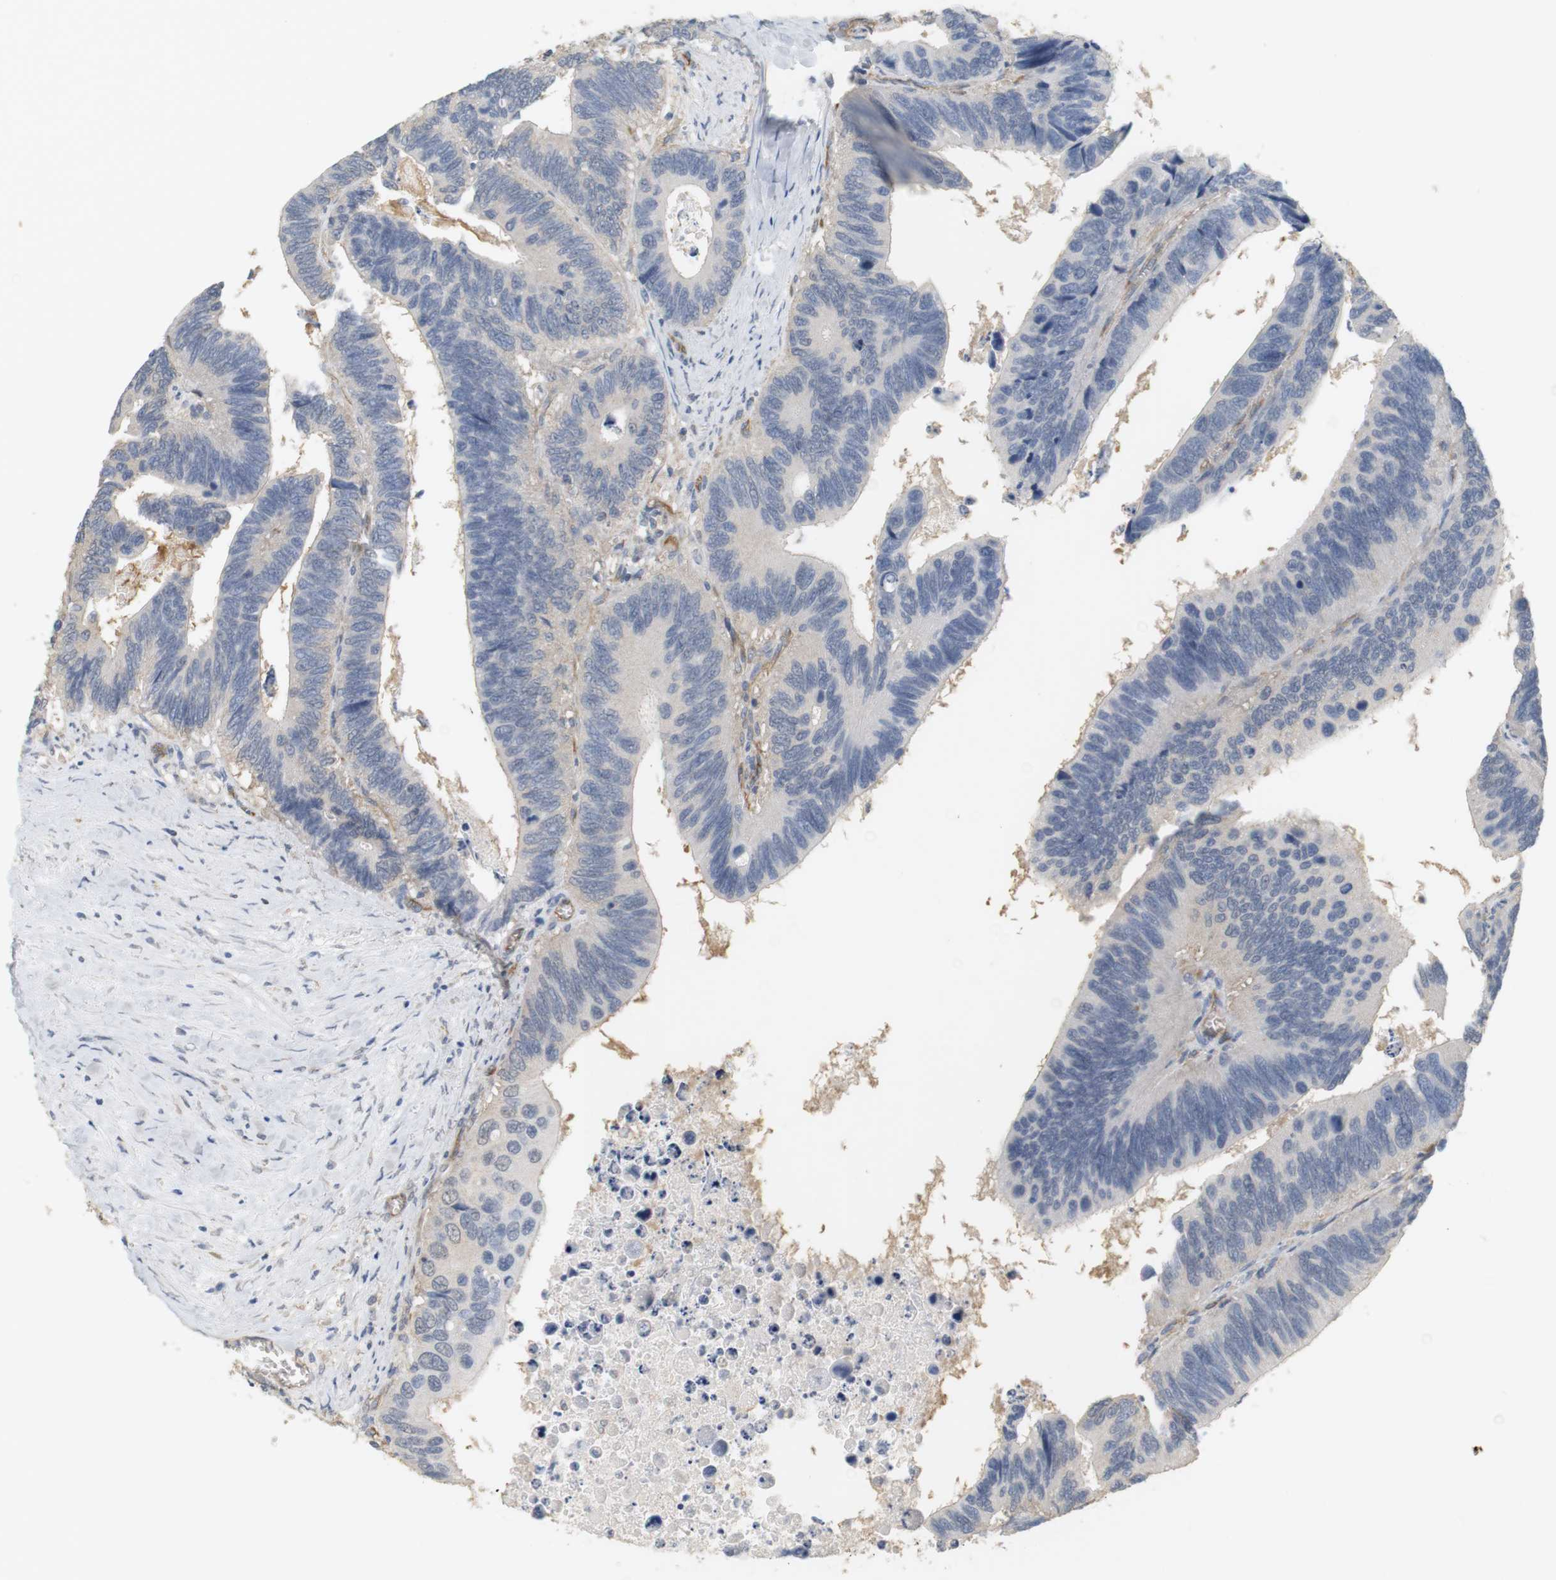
{"staining": {"intensity": "negative", "quantity": "none", "location": "none"}, "tissue": "colorectal cancer", "cell_type": "Tumor cells", "image_type": "cancer", "snomed": [{"axis": "morphology", "description": "Adenocarcinoma, NOS"}, {"axis": "topography", "description": "Colon"}], "caption": "This is an immunohistochemistry photomicrograph of adenocarcinoma (colorectal). There is no expression in tumor cells.", "gene": "OSR1", "patient": {"sex": "male", "age": 72}}